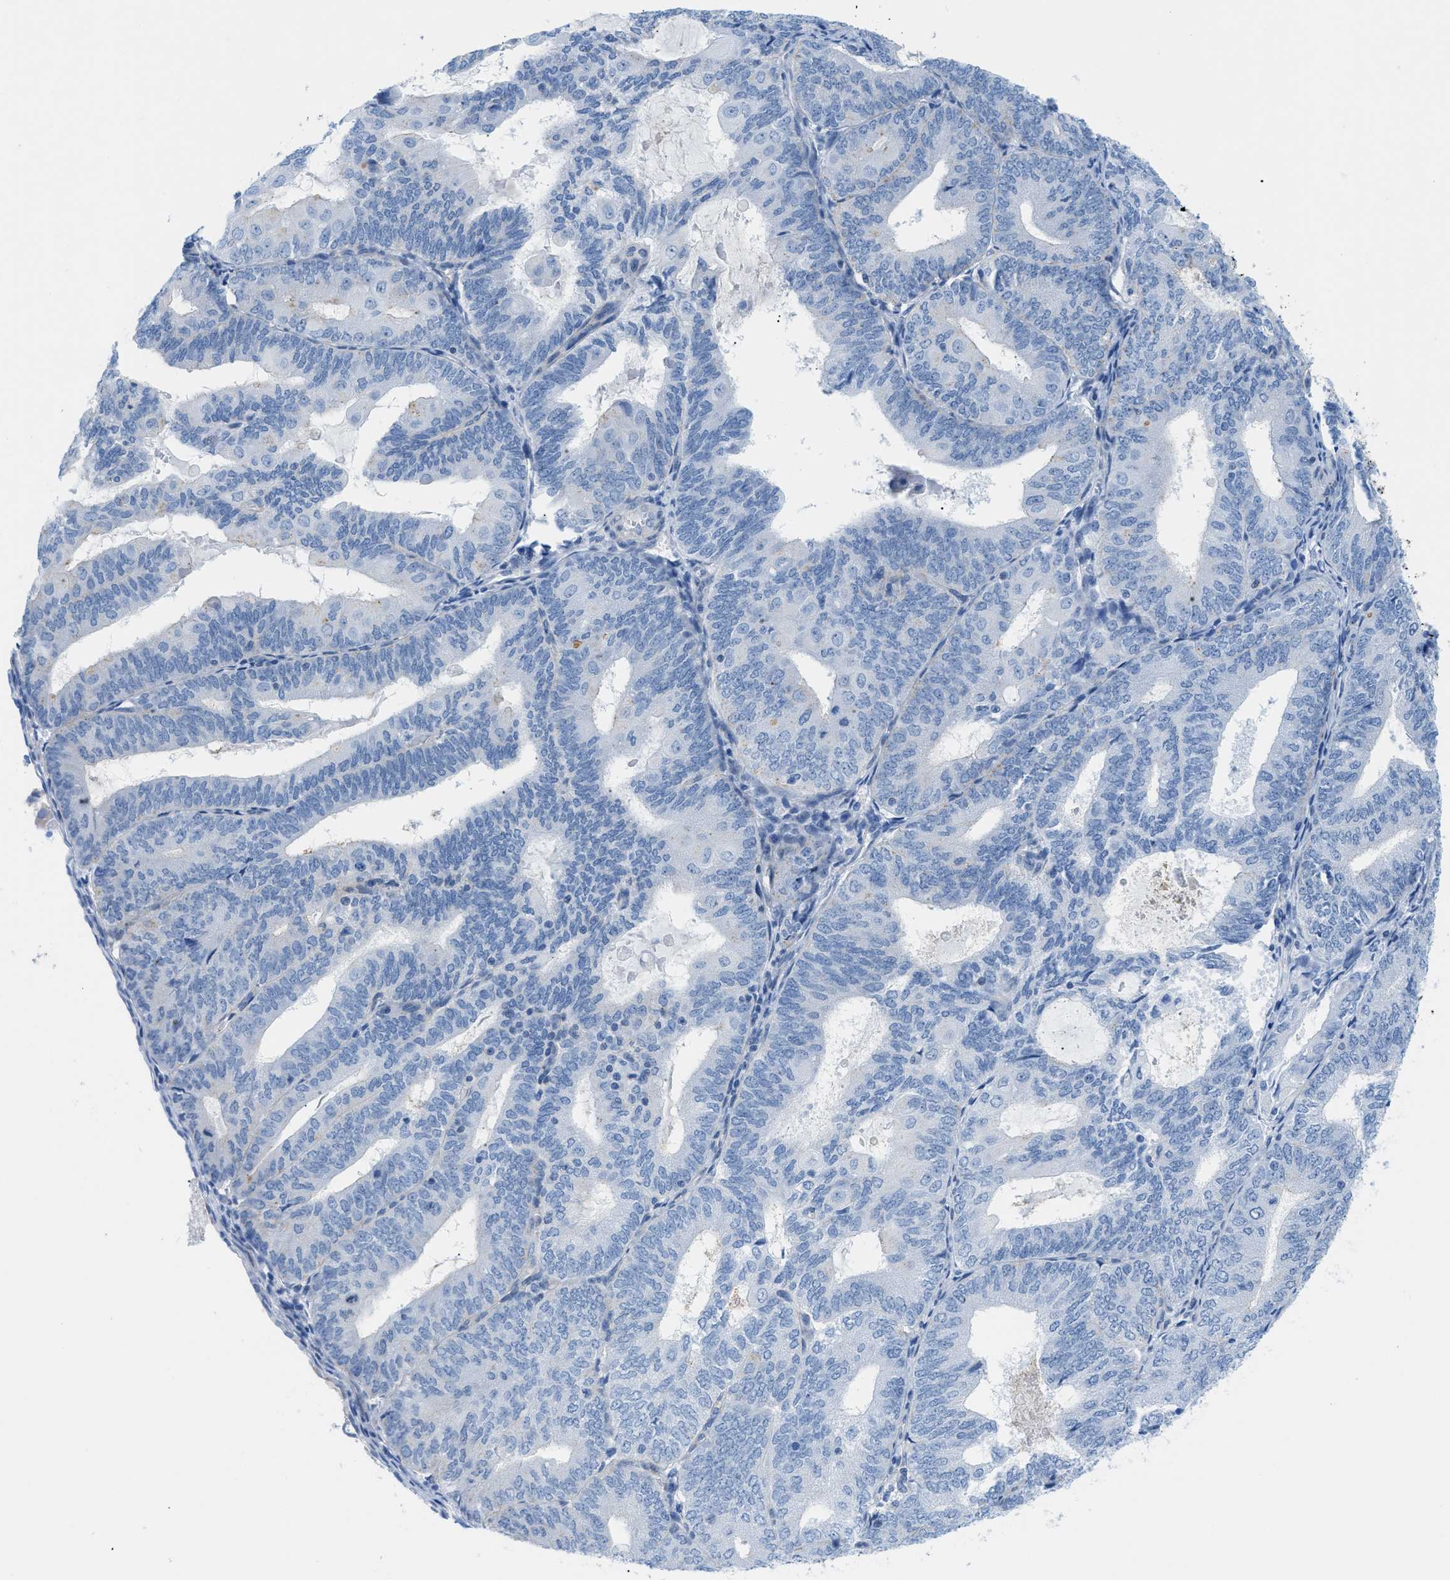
{"staining": {"intensity": "negative", "quantity": "none", "location": "none"}, "tissue": "endometrial cancer", "cell_type": "Tumor cells", "image_type": "cancer", "snomed": [{"axis": "morphology", "description": "Adenocarcinoma, NOS"}, {"axis": "topography", "description": "Endometrium"}], "caption": "Immunohistochemistry (IHC) of endometrial cancer reveals no positivity in tumor cells.", "gene": "FDCSP", "patient": {"sex": "female", "age": 81}}